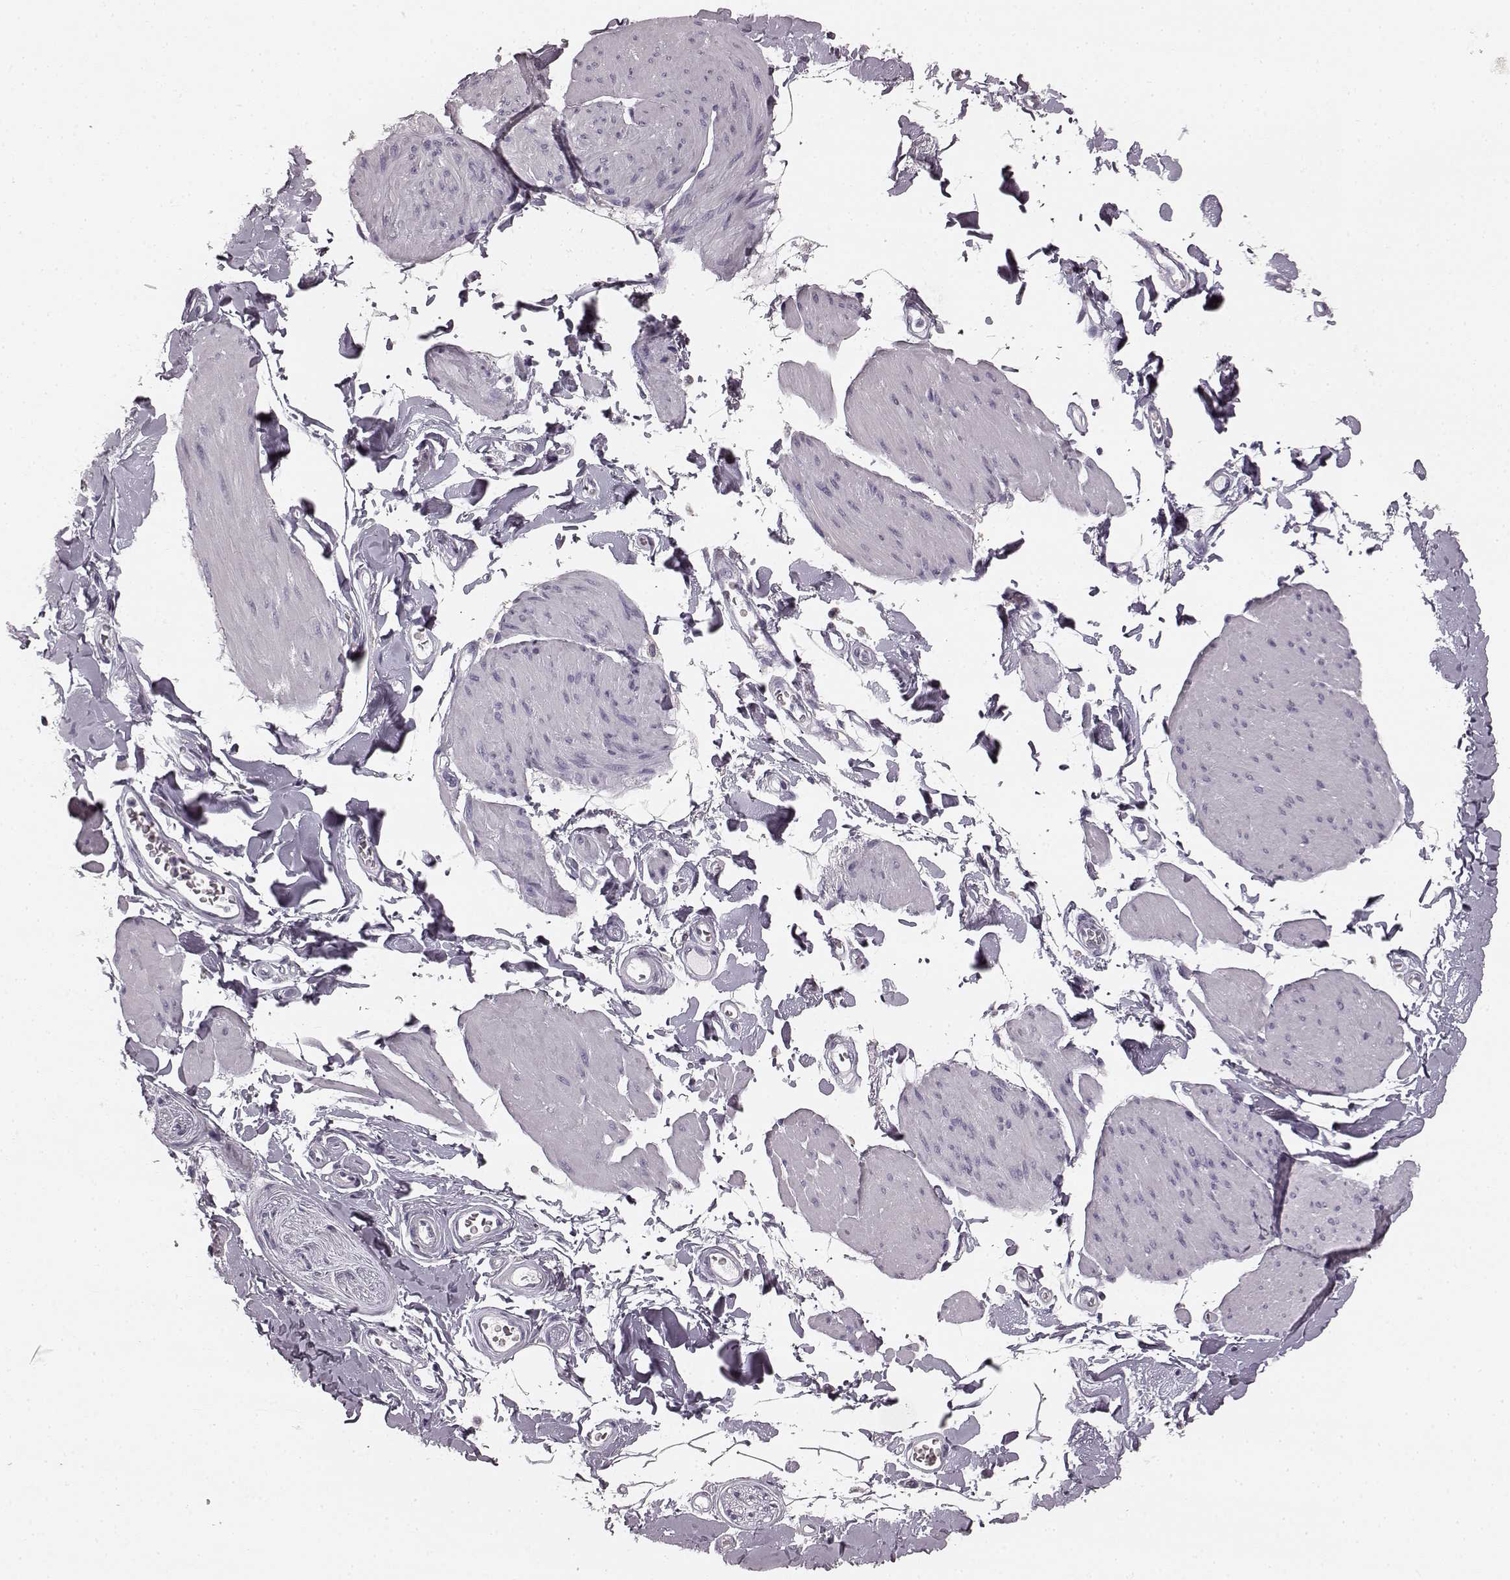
{"staining": {"intensity": "negative", "quantity": "none", "location": "none"}, "tissue": "smooth muscle", "cell_type": "Smooth muscle cells", "image_type": "normal", "snomed": [{"axis": "morphology", "description": "Normal tissue, NOS"}, {"axis": "topography", "description": "Adipose tissue"}, {"axis": "topography", "description": "Smooth muscle"}, {"axis": "topography", "description": "Peripheral nerve tissue"}], "caption": "A high-resolution micrograph shows immunohistochemistry (IHC) staining of normal smooth muscle, which shows no significant positivity in smooth muscle cells. The staining was performed using DAB to visualize the protein expression in brown, while the nuclei were stained in blue with hematoxylin (Magnification: 20x).", "gene": "TMPRSS15", "patient": {"sex": "male", "age": 83}}